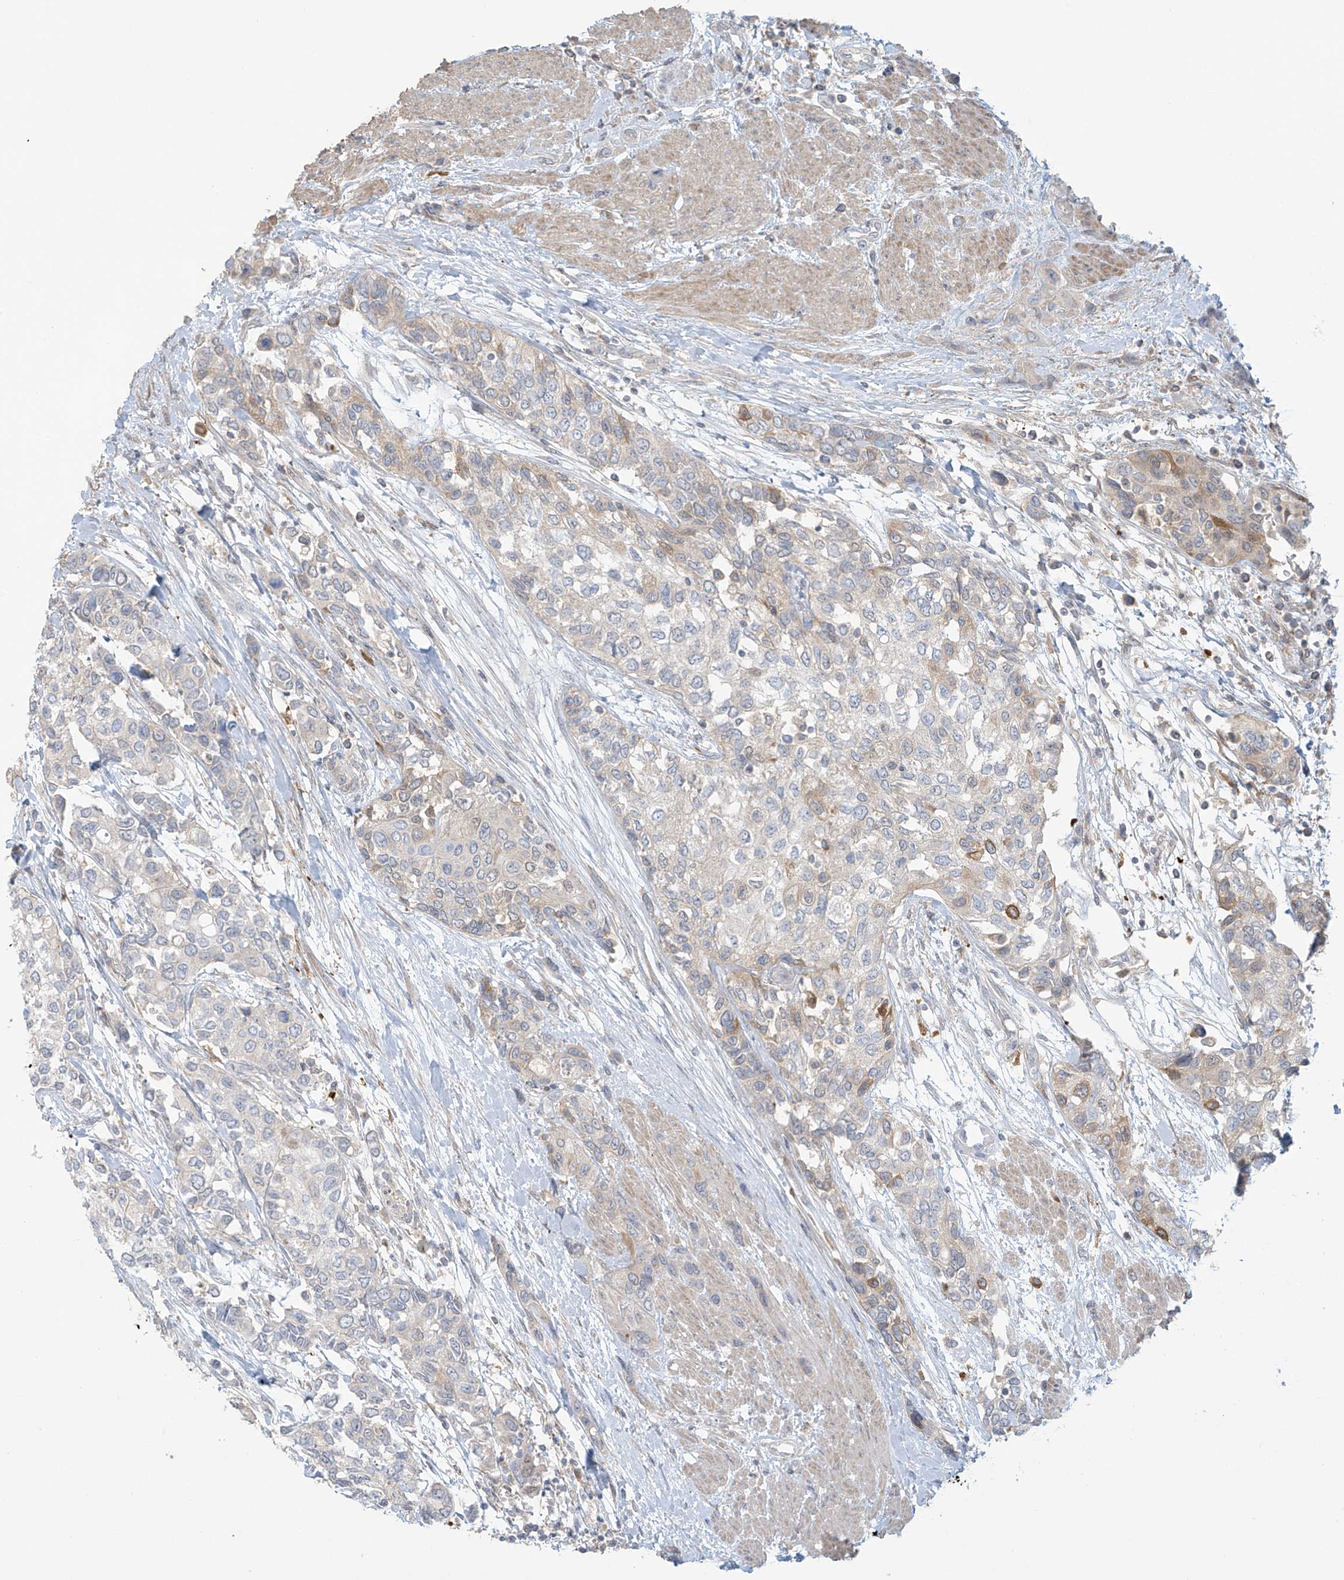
{"staining": {"intensity": "weak", "quantity": "<25%", "location": "cytoplasmic/membranous"}, "tissue": "urothelial cancer", "cell_type": "Tumor cells", "image_type": "cancer", "snomed": [{"axis": "morphology", "description": "Normal tissue, NOS"}, {"axis": "morphology", "description": "Urothelial carcinoma, High grade"}, {"axis": "topography", "description": "Vascular tissue"}, {"axis": "topography", "description": "Urinary bladder"}], "caption": "High power microscopy photomicrograph of an immunohistochemistry (IHC) histopathology image of urothelial cancer, revealing no significant staining in tumor cells.", "gene": "TAGAP", "patient": {"sex": "female", "age": 56}}